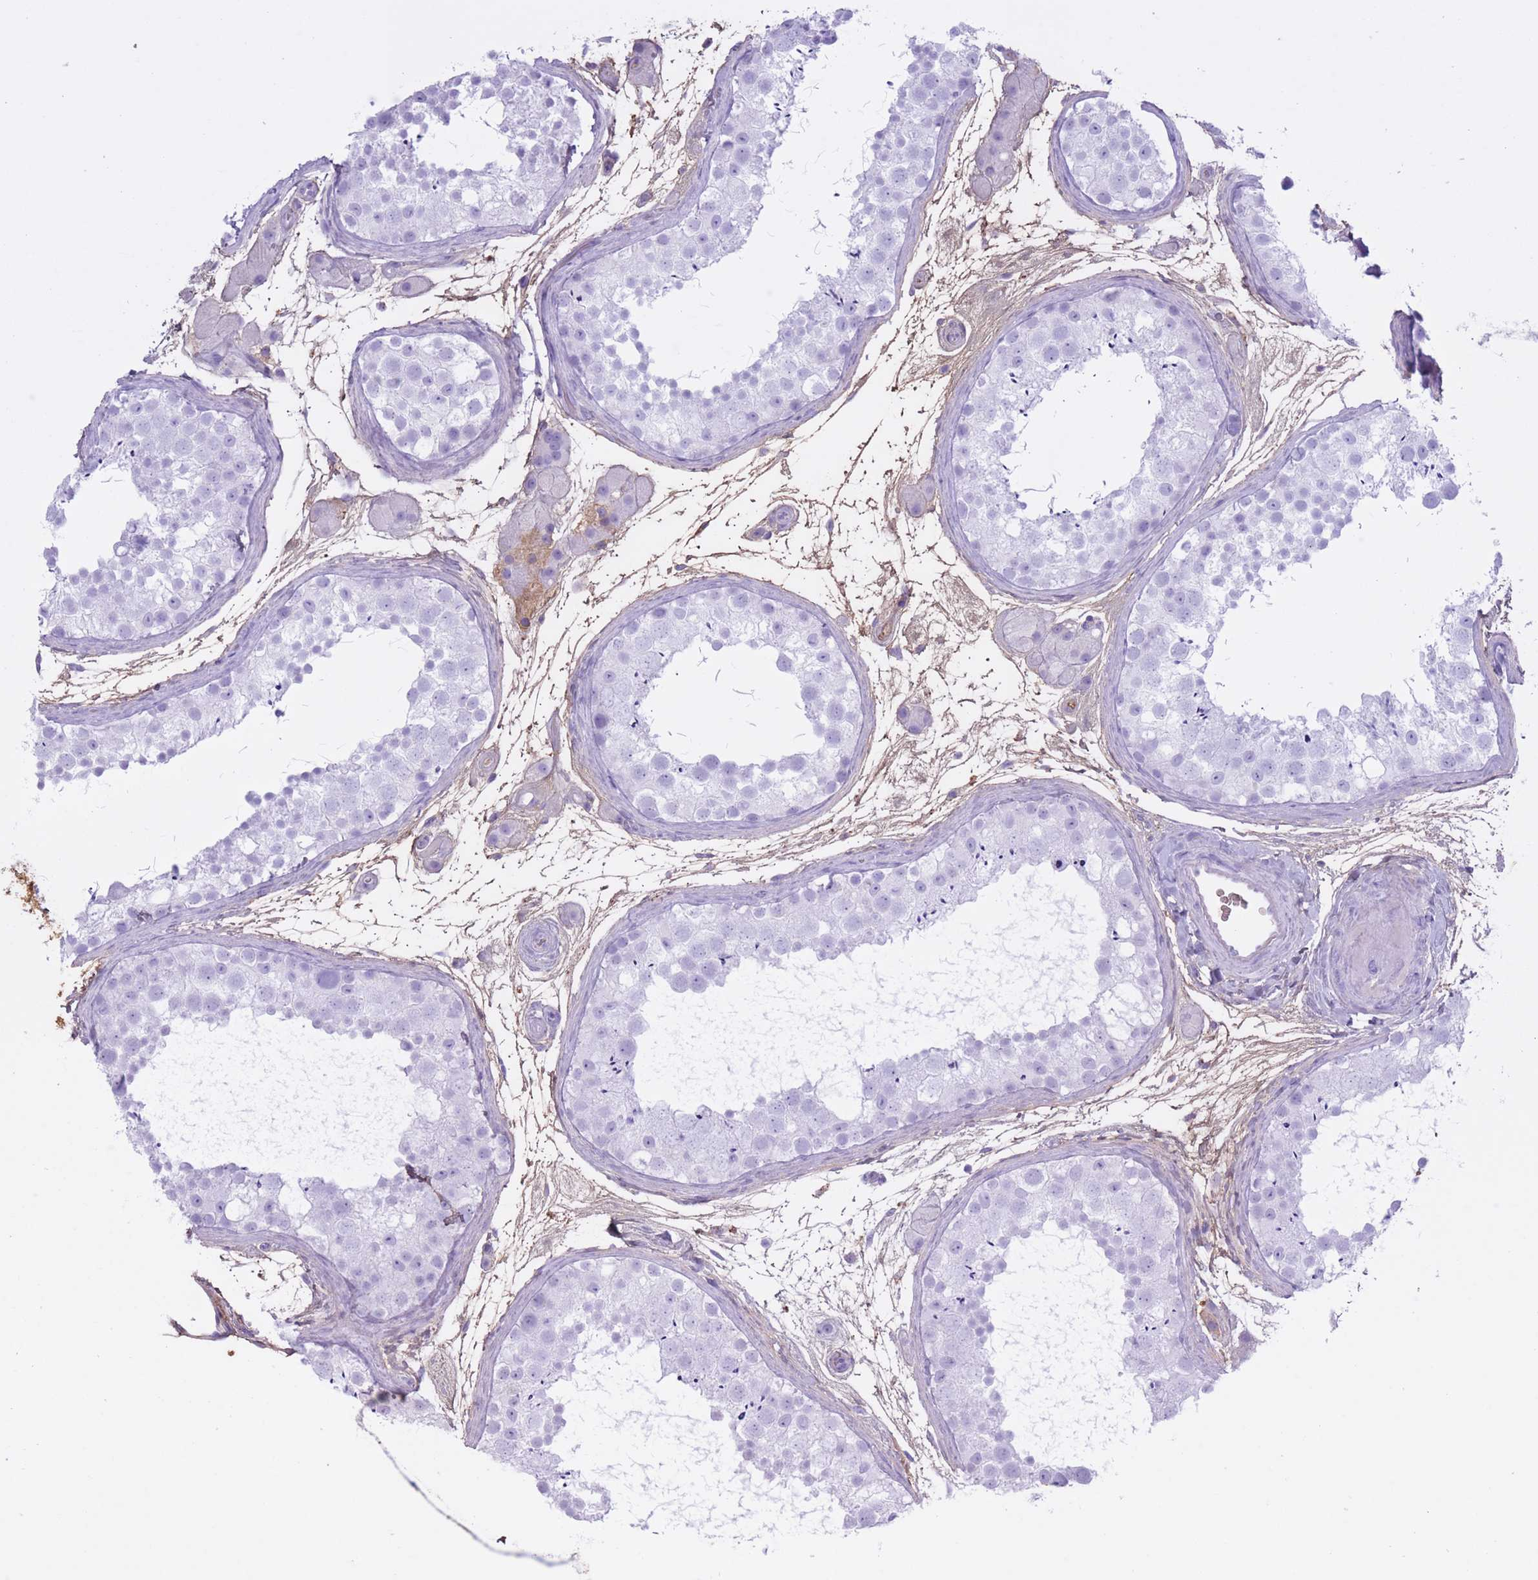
{"staining": {"intensity": "weak", "quantity": "<25%", "location": "nuclear"}, "tissue": "testis", "cell_type": "Cells in seminiferous ducts", "image_type": "normal", "snomed": [{"axis": "morphology", "description": "Normal tissue, NOS"}, {"axis": "topography", "description": "Testis"}], "caption": "High magnification brightfield microscopy of normal testis stained with DAB (brown) and counterstained with hematoxylin (blue): cells in seminiferous ducts show no significant expression. (DAB (3,3'-diaminobenzidine) immunohistochemistry (IHC), high magnification).", "gene": "AP3S1", "patient": {"sex": "male", "age": 41}}